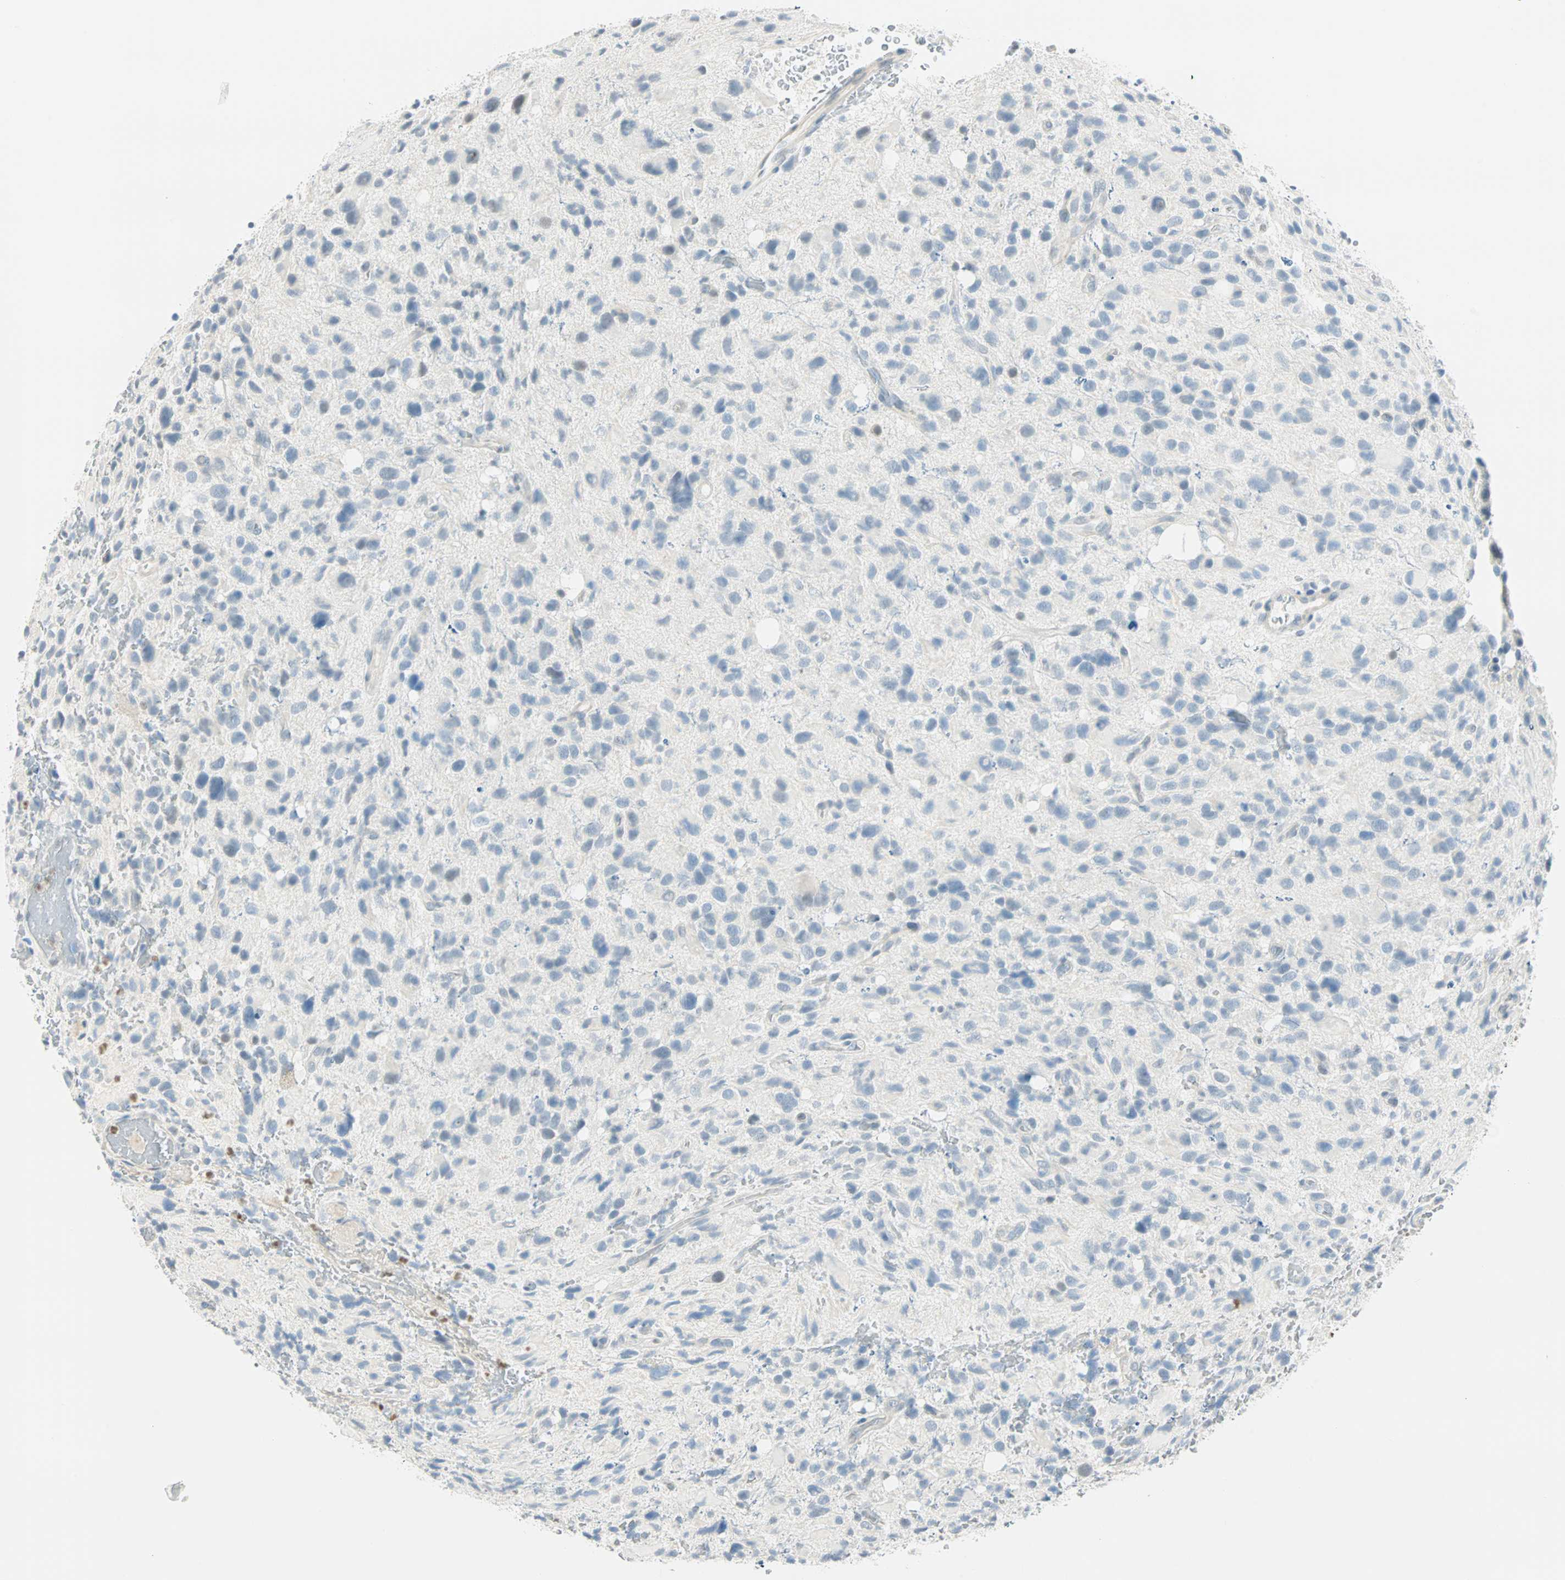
{"staining": {"intensity": "negative", "quantity": "none", "location": "none"}, "tissue": "glioma", "cell_type": "Tumor cells", "image_type": "cancer", "snomed": [{"axis": "morphology", "description": "Glioma, malignant, High grade"}, {"axis": "topography", "description": "Brain"}], "caption": "Immunohistochemistry of human malignant glioma (high-grade) demonstrates no positivity in tumor cells. Brightfield microscopy of IHC stained with DAB (brown) and hematoxylin (blue), captured at high magnification.", "gene": "MLLT10", "patient": {"sex": "male", "age": 48}}